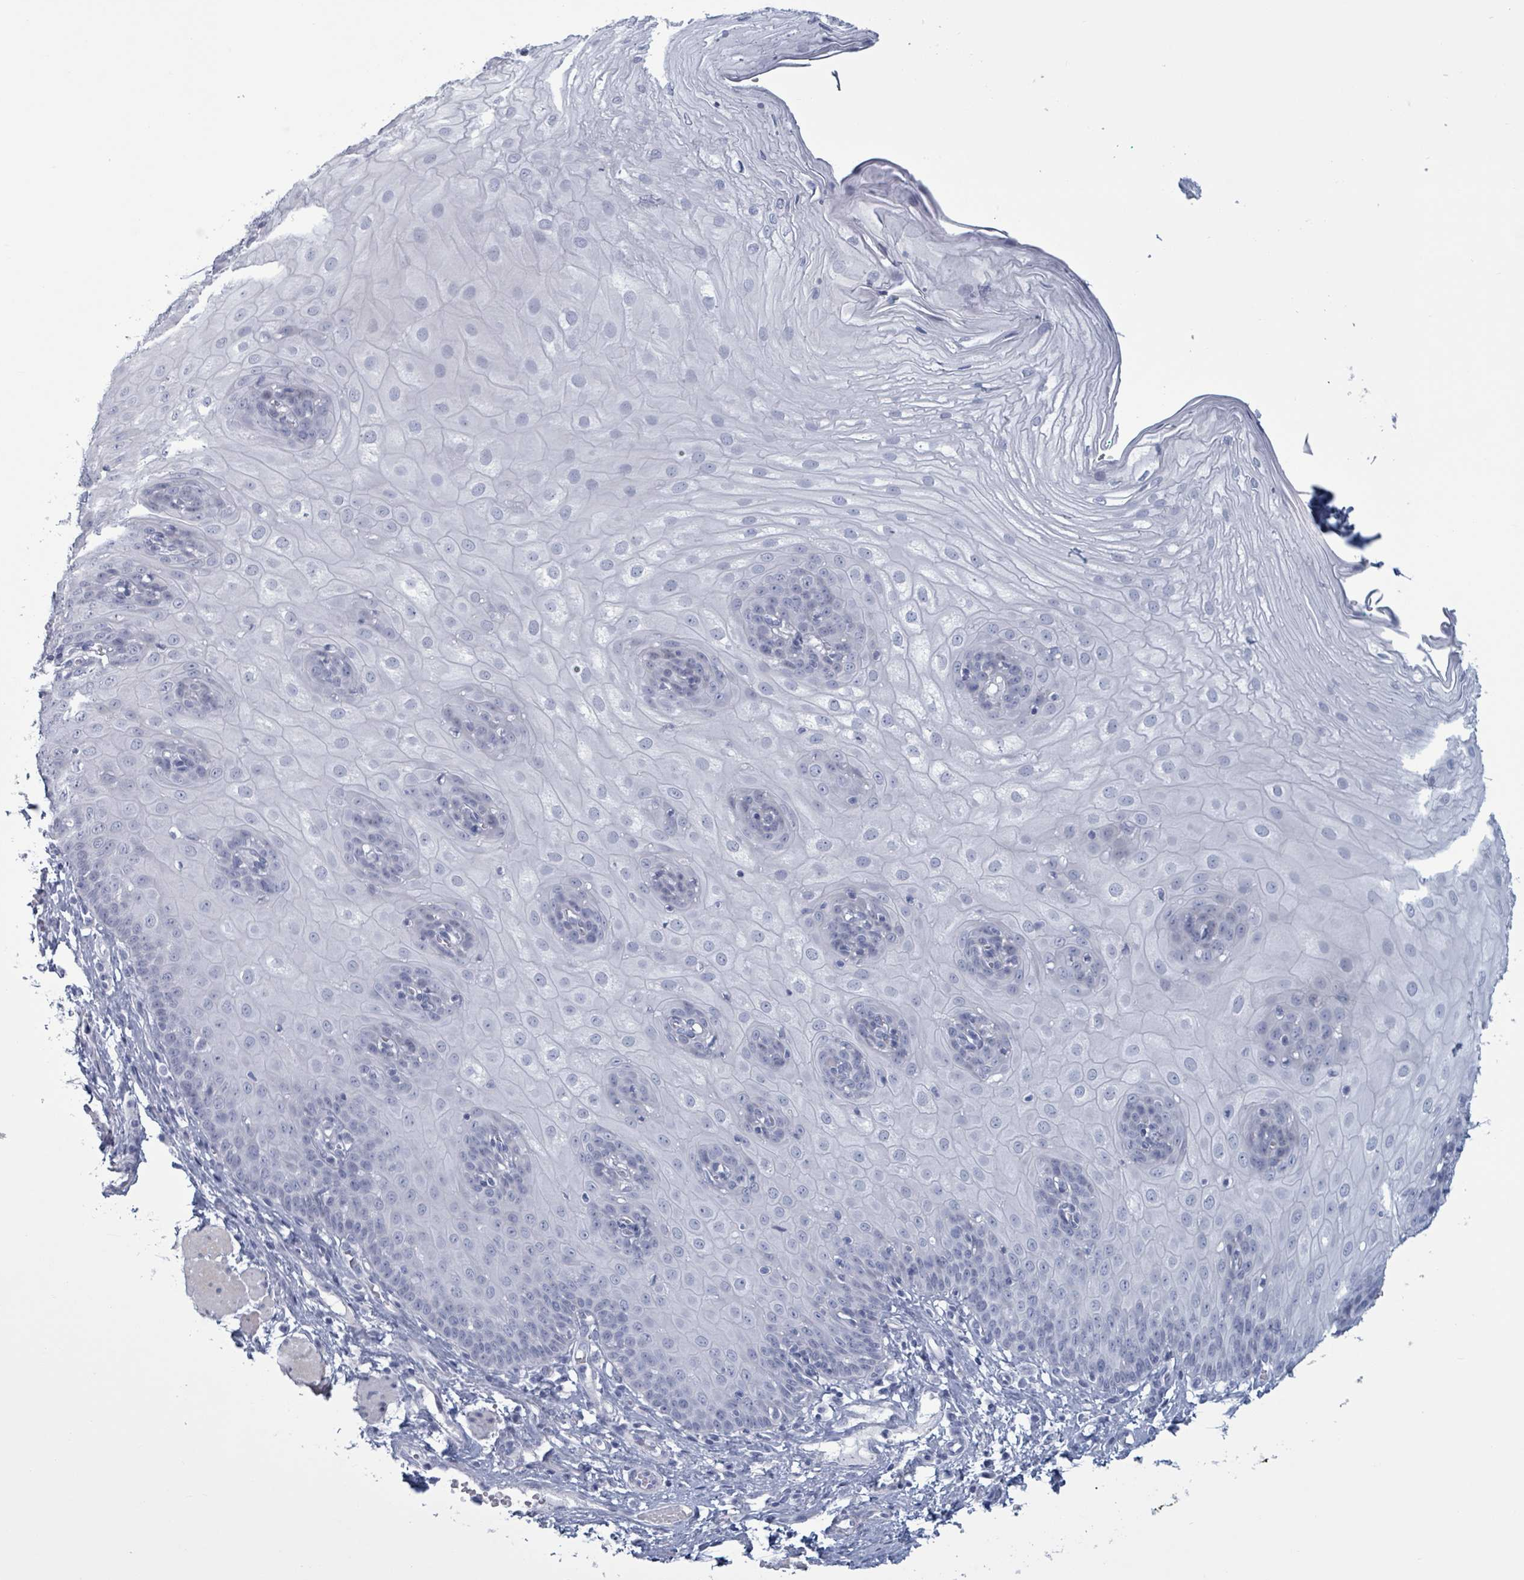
{"staining": {"intensity": "negative", "quantity": "none", "location": "none"}, "tissue": "esophagus", "cell_type": "Squamous epithelial cells", "image_type": "normal", "snomed": [{"axis": "morphology", "description": "Normal tissue, NOS"}, {"axis": "topography", "description": "Esophagus"}], "caption": "The micrograph reveals no staining of squamous epithelial cells in normal esophagus. (Brightfield microscopy of DAB (3,3'-diaminobenzidine) immunohistochemistry (IHC) at high magnification).", "gene": "ZNF771", "patient": {"sex": "male", "age": 69}}